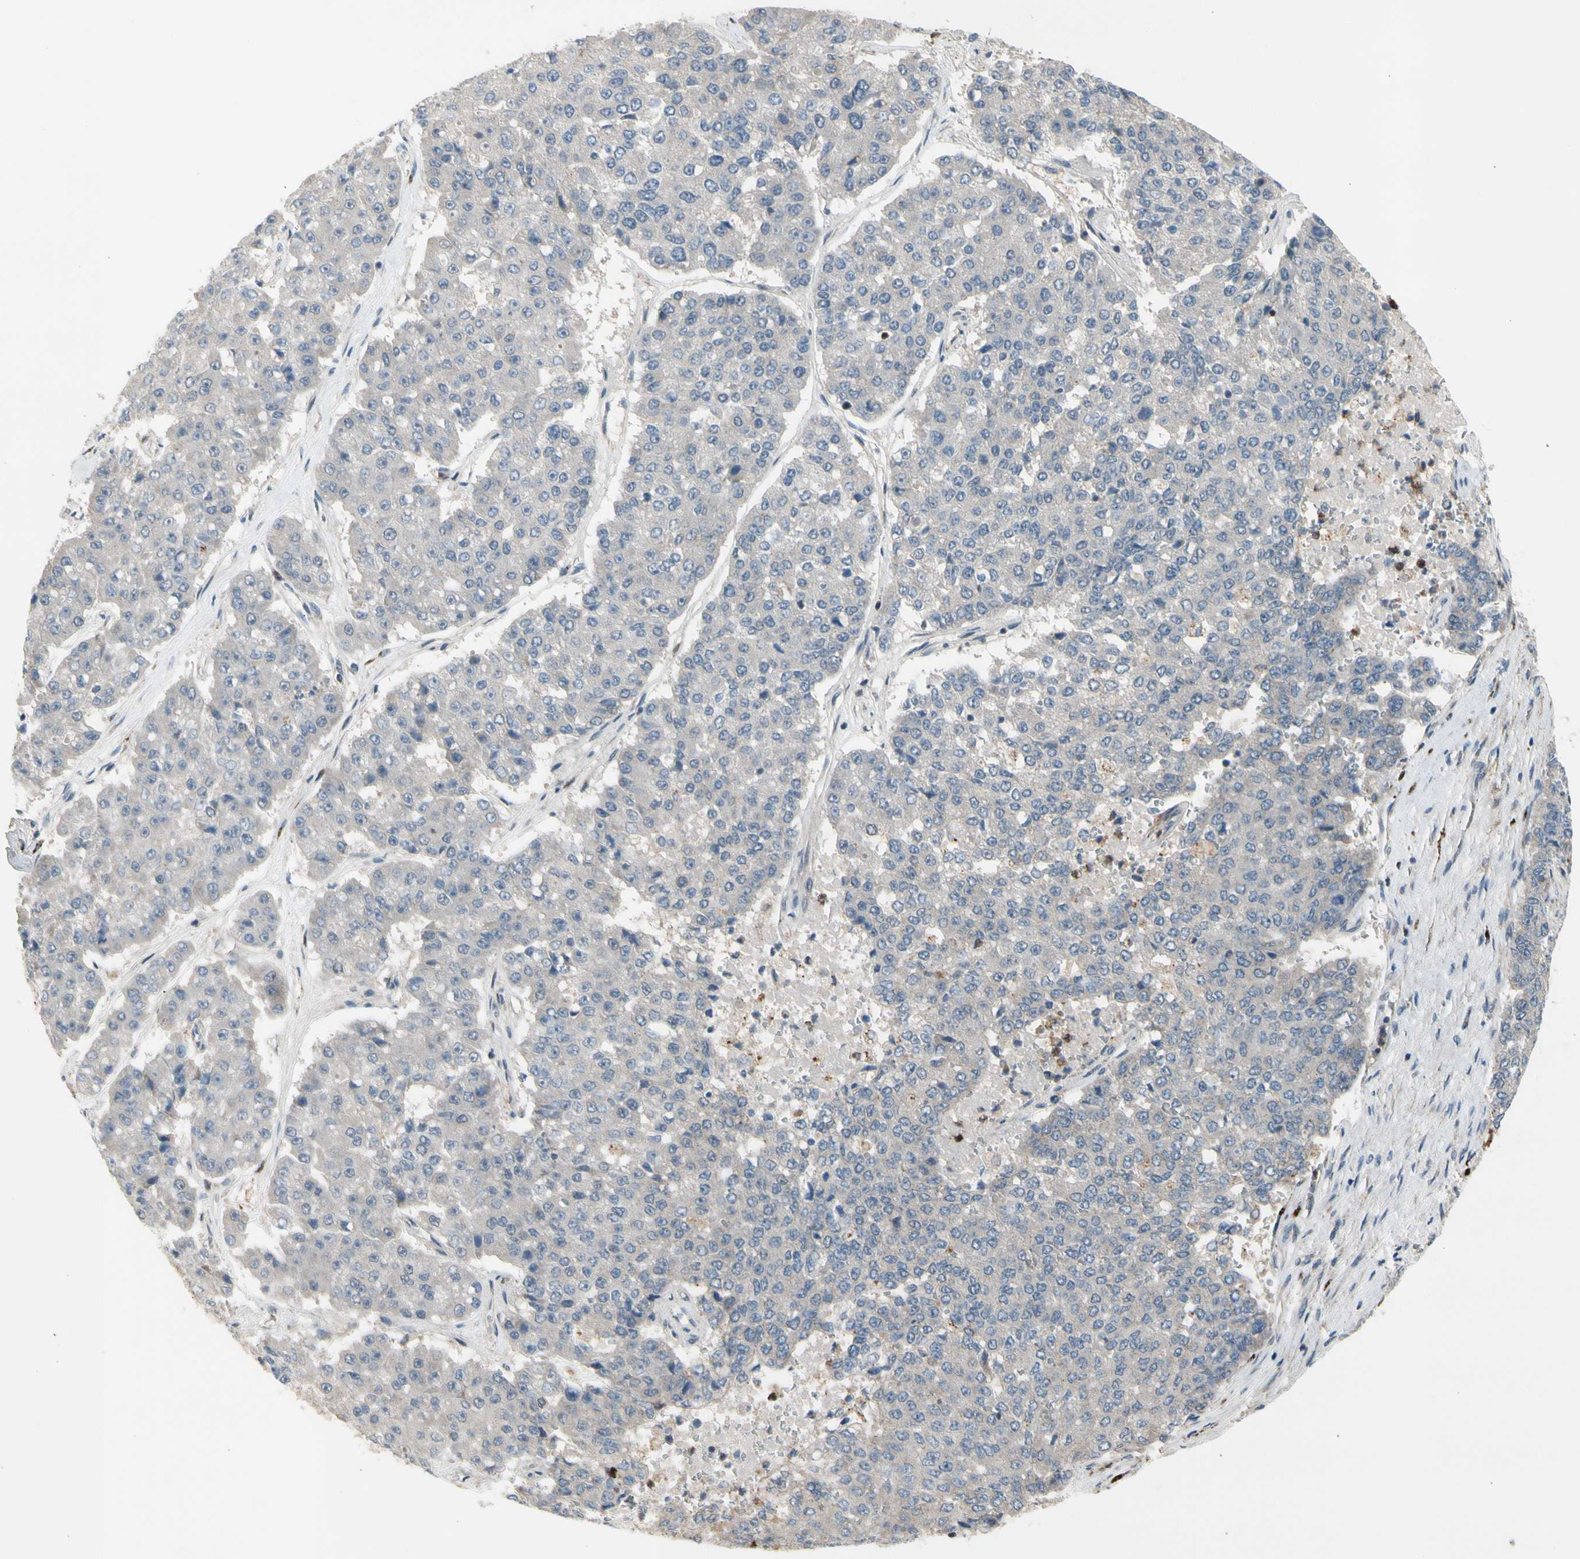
{"staining": {"intensity": "negative", "quantity": "none", "location": "none"}, "tissue": "pancreatic cancer", "cell_type": "Tumor cells", "image_type": "cancer", "snomed": [{"axis": "morphology", "description": "Adenocarcinoma, NOS"}, {"axis": "topography", "description": "Pancreas"}], "caption": "The histopathology image displays no significant expression in tumor cells of pancreatic cancer (adenocarcinoma).", "gene": "GALNT5", "patient": {"sex": "male", "age": 50}}